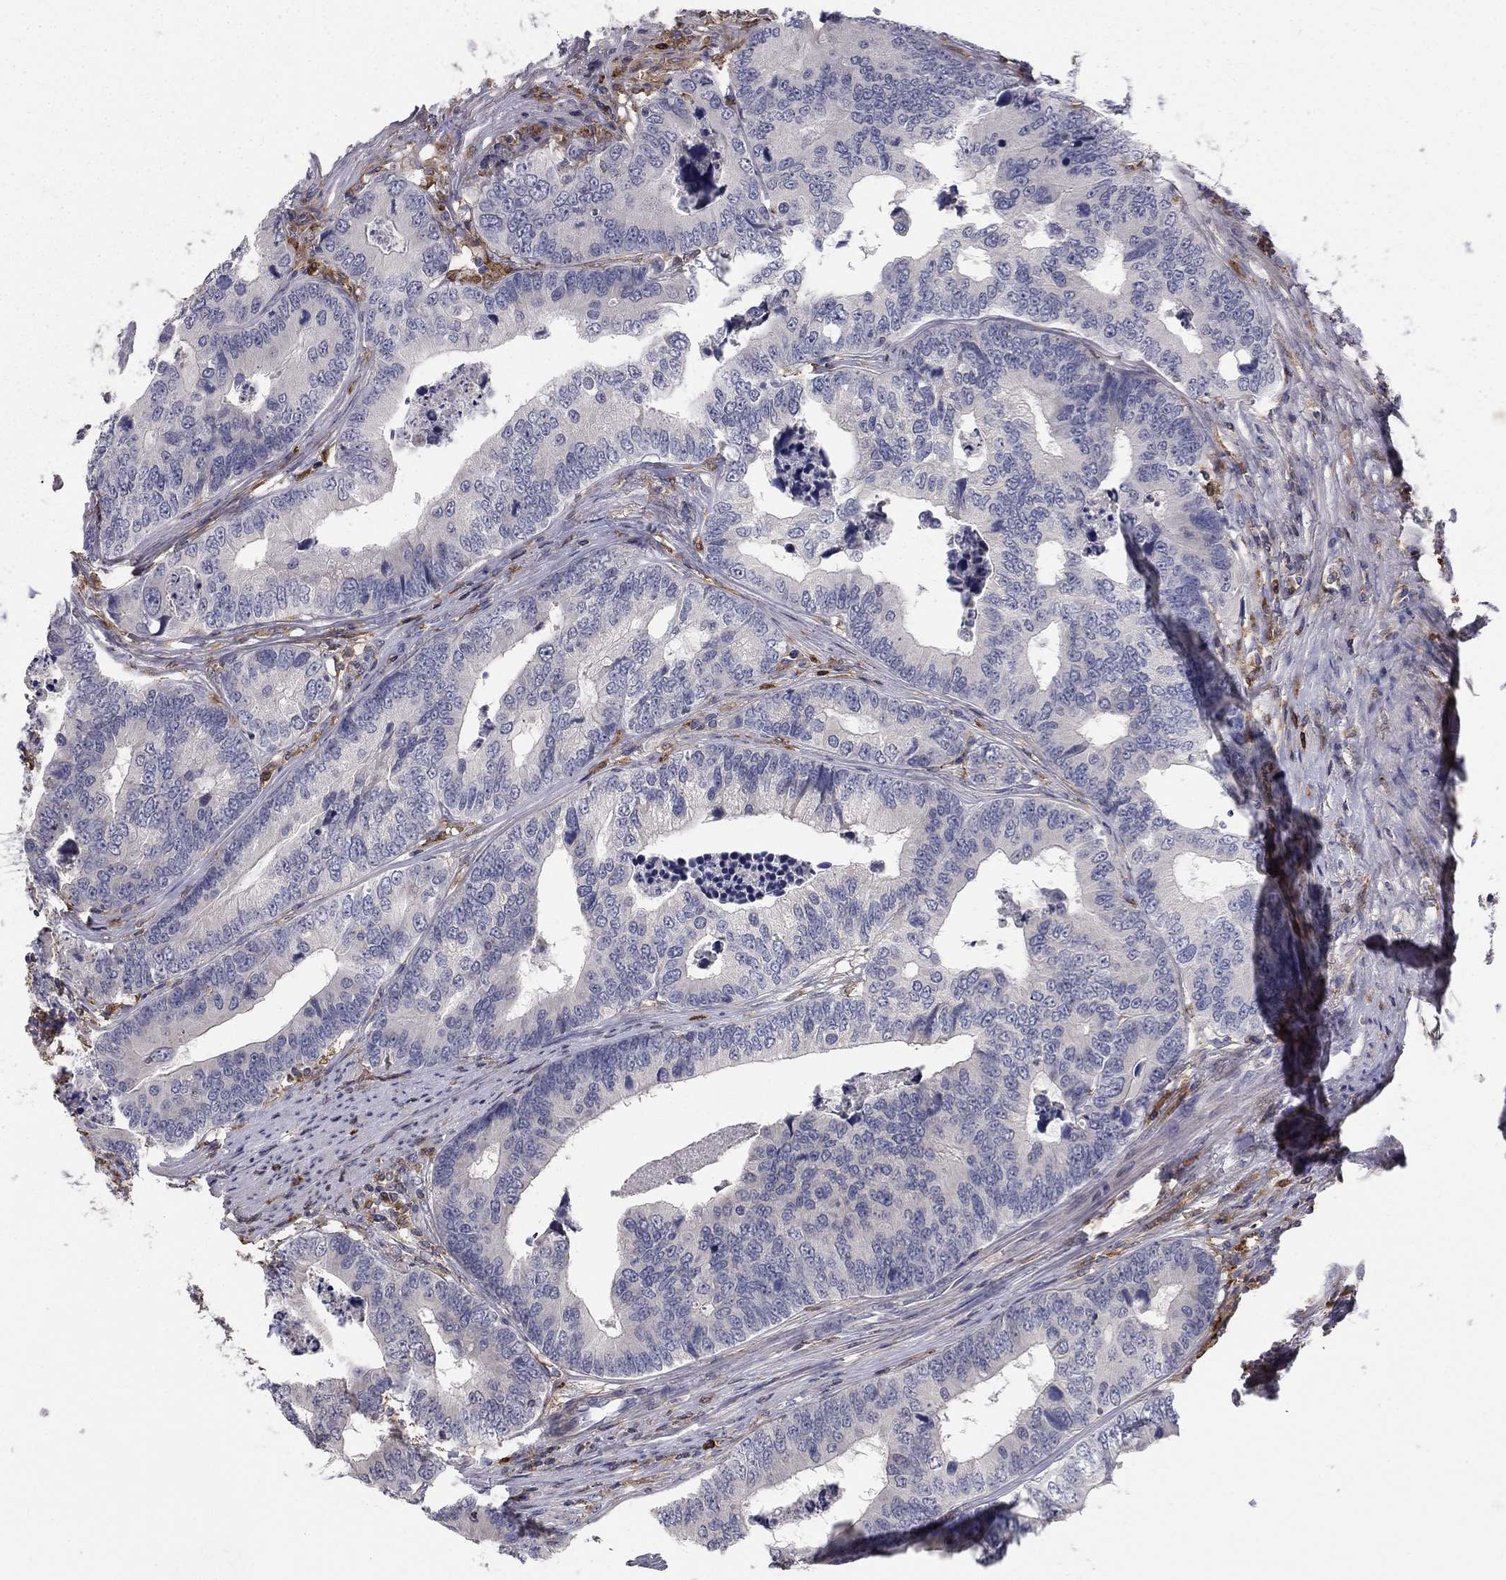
{"staining": {"intensity": "negative", "quantity": "none", "location": "none"}, "tissue": "colorectal cancer", "cell_type": "Tumor cells", "image_type": "cancer", "snomed": [{"axis": "morphology", "description": "Adenocarcinoma, NOS"}, {"axis": "topography", "description": "Colon"}], "caption": "High magnification brightfield microscopy of colorectal cancer (adenocarcinoma) stained with DAB (3,3'-diaminobenzidine) (brown) and counterstained with hematoxylin (blue): tumor cells show no significant staining.", "gene": "PLCB2", "patient": {"sex": "female", "age": 72}}